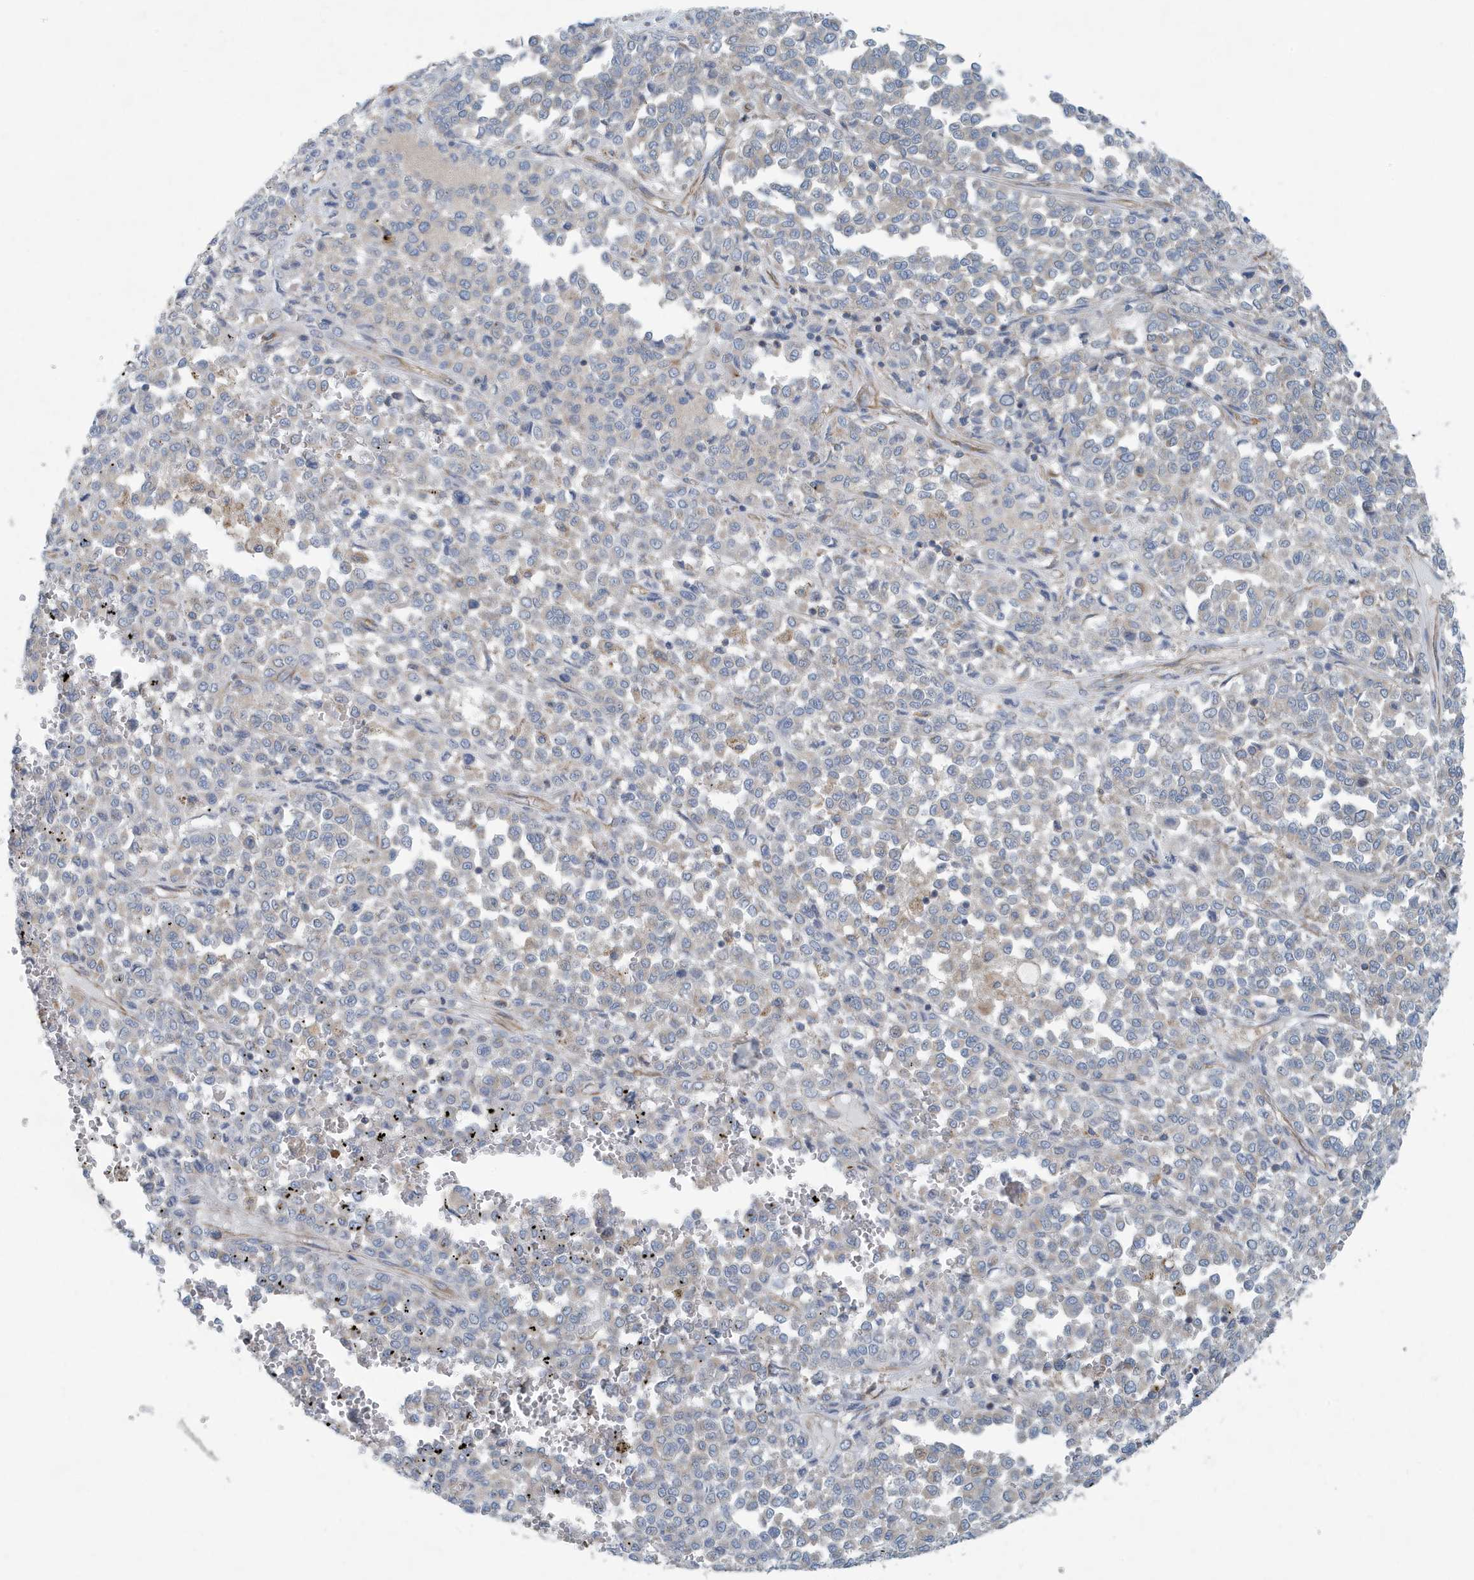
{"staining": {"intensity": "weak", "quantity": "<25%", "location": "cytoplasmic/membranous"}, "tissue": "melanoma", "cell_type": "Tumor cells", "image_type": "cancer", "snomed": [{"axis": "morphology", "description": "Malignant melanoma, Metastatic site"}, {"axis": "topography", "description": "Pancreas"}], "caption": "The histopathology image shows no significant staining in tumor cells of melanoma. (Stains: DAB IHC with hematoxylin counter stain, Microscopy: brightfield microscopy at high magnification).", "gene": "PPM1M", "patient": {"sex": "female", "age": 30}}